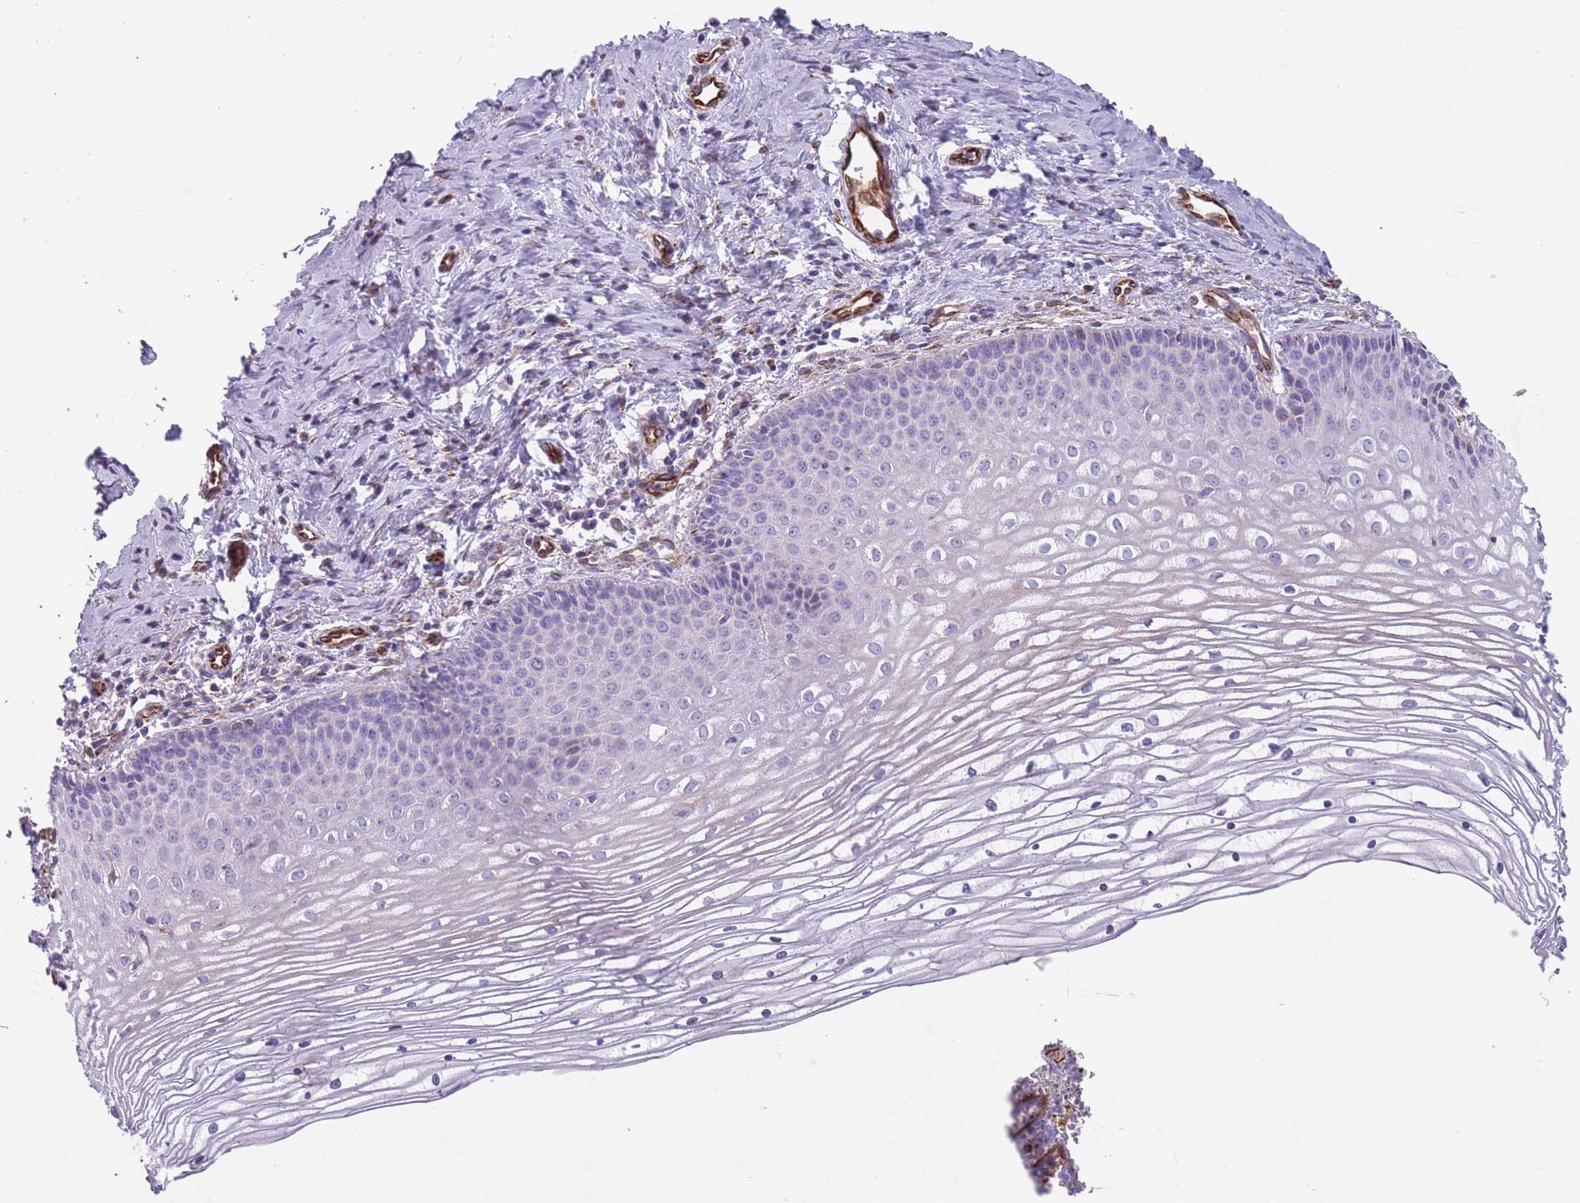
{"staining": {"intensity": "negative", "quantity": "none", "location": "none"}, "tissue": "cervix", "cell_type": "Glandular cells", "image_type": "normal", "snomed": [{"axis": "morphology", "description": "Normal tissue, NOS"}, {"axis": "topography", "description": "Cervix"}], "caption": "High power microscopy photomicrograph of an immunohistochemistry (IHC) image of unremarkable cervix, revealing no significant positivity in glandular cells. Nuclei are stained in blue.", "gene": "ATP5MF", "patient": {"sex": "female", "age": 47}}